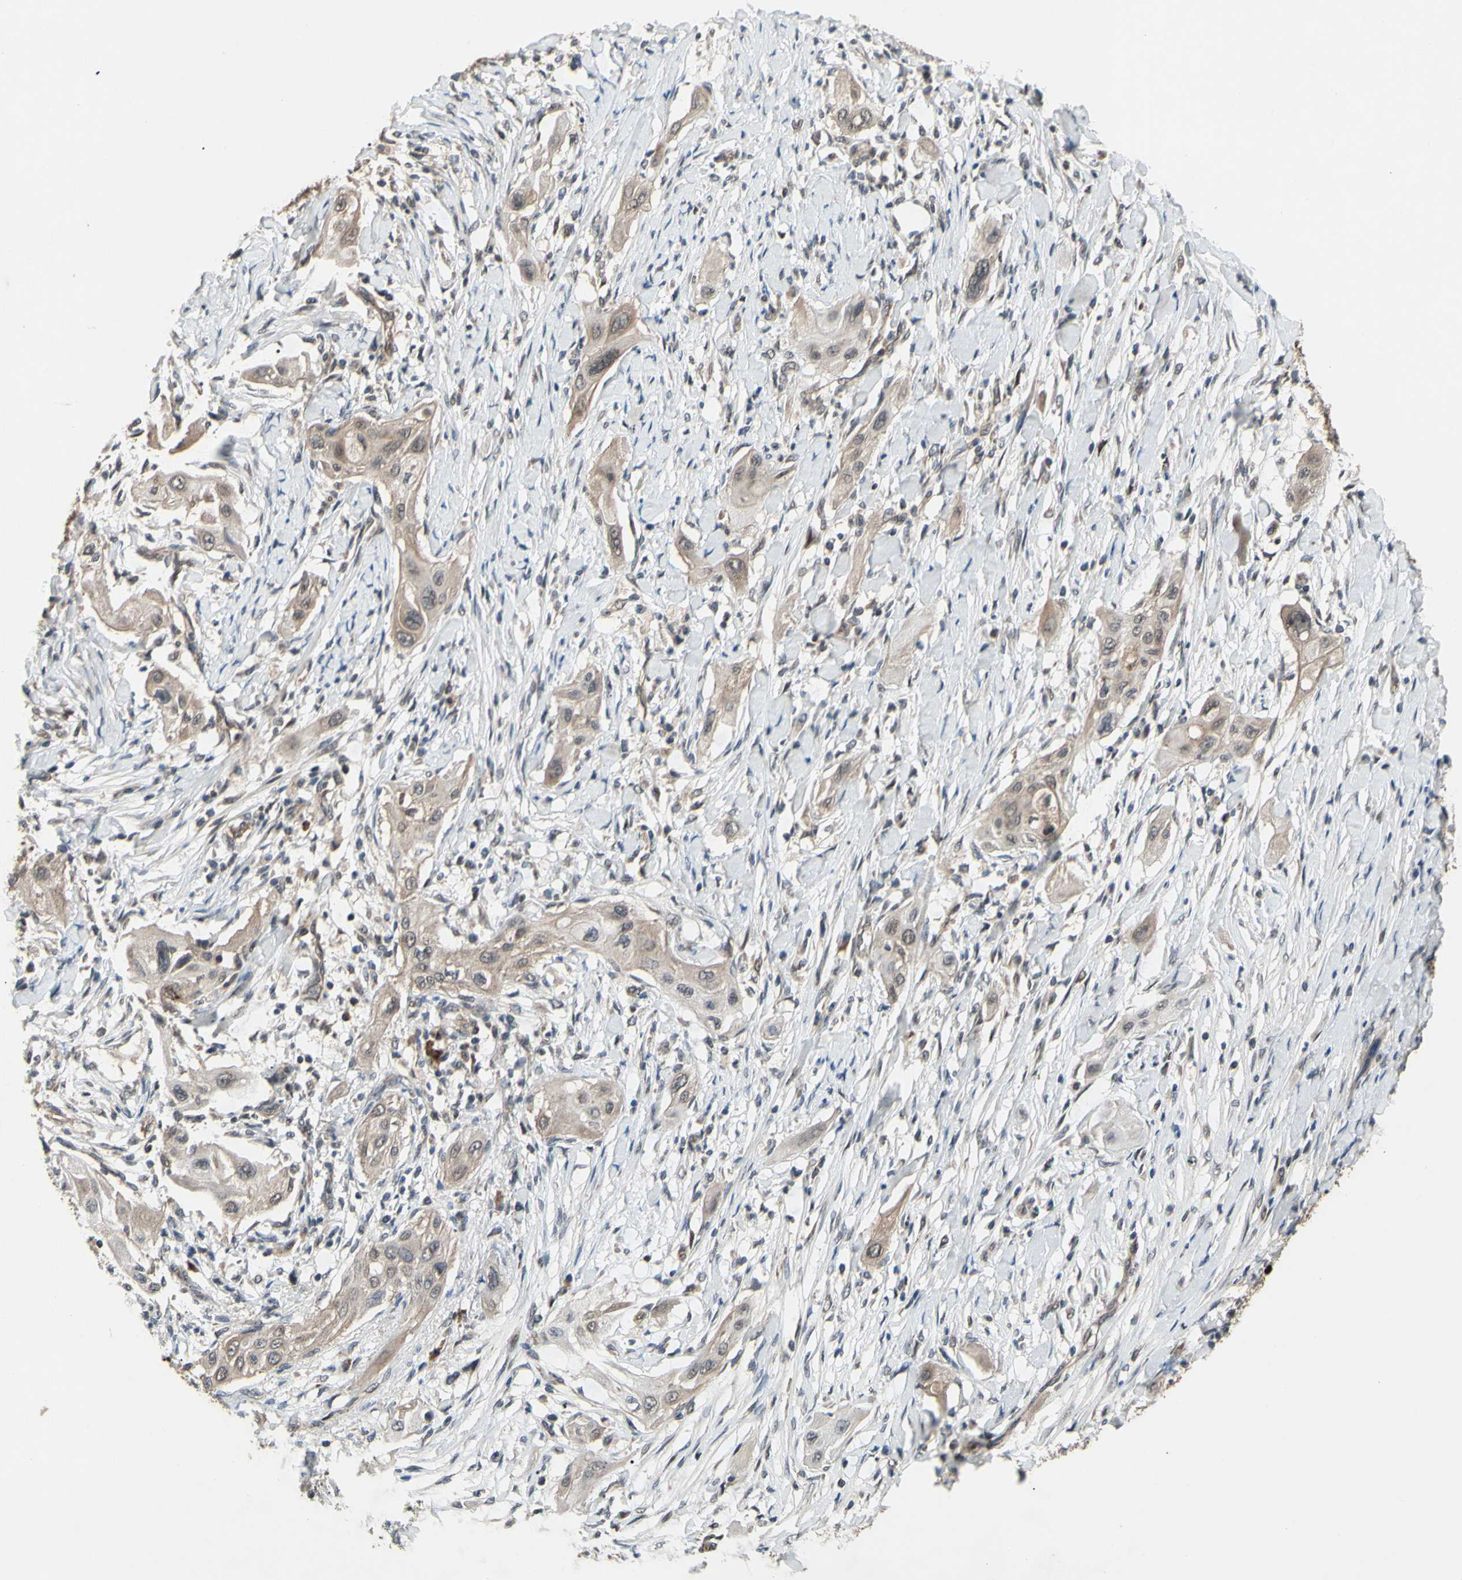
{"staining": {"intensity": "weak", "quantity": ">75%", "location": "cytoplasmic/membranous"}, "tissue": "lung cancer", "cell_type": "Tumor cells", "image_type": "cancer", "snomed": [{"axis": "morphology", "description": "Squamous cell carcinoma, NOS"}, {"axis": "topography", "description": "Lung"}], "caption": "Immunohistochemistry of lung cancer (squamous cell carcinoma) exhibits low levels of weak cytoplasmic/membranous expression in approximately >75% of tumor cells.", "gene": "CD164", "patient": {"sex": "female", "age": 47}}